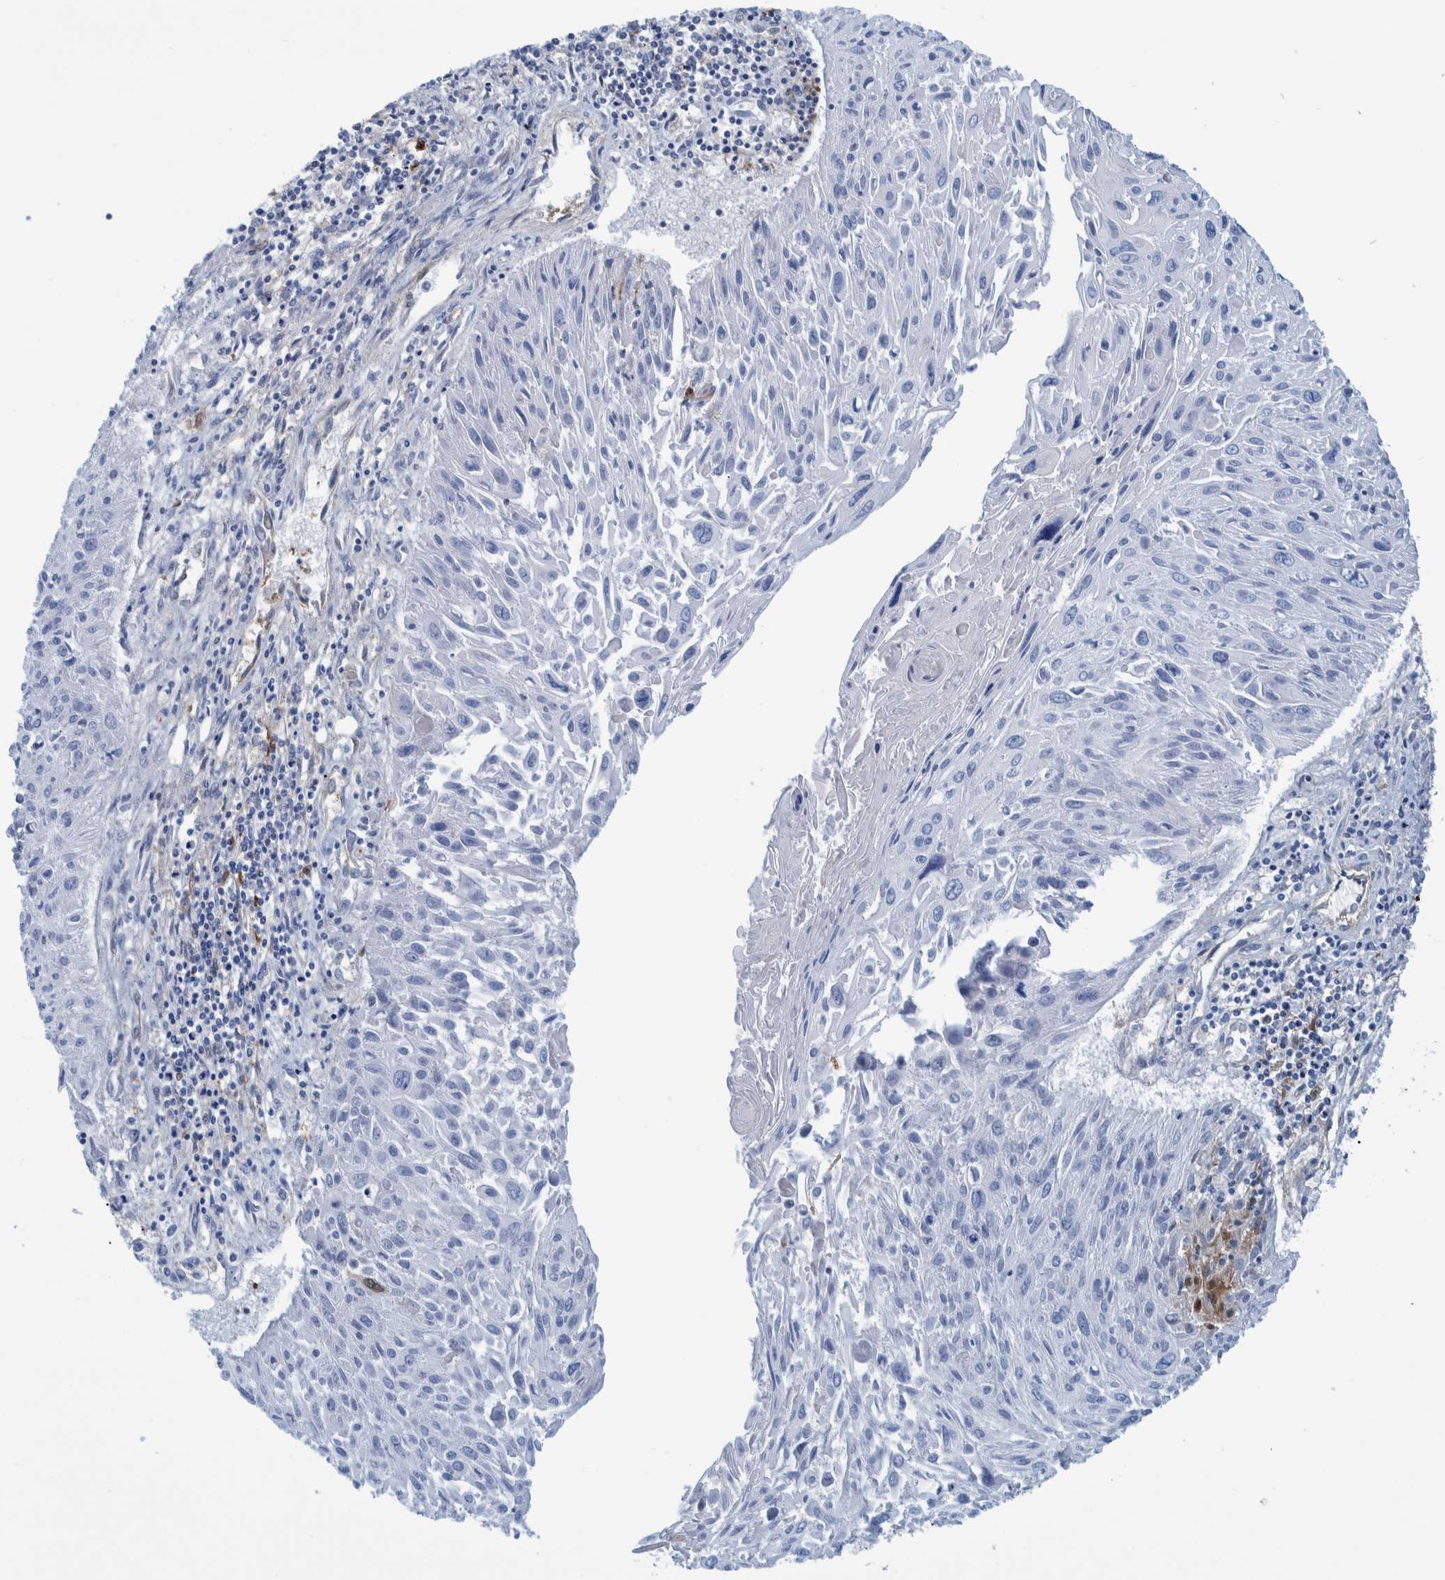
{"staining": {"intensity": "negative", "quantity": "none", "location": "none"}, "tissue": "cervical cancer", "cell_type": "Tumor cells", "image_type": "cancer", "snomed": [{"axis": "morphology", "description": "Squamous cell carcinoma, NOS"}, {"axis": "topography", "description": "Cervix"}], "caption": "An IHC image of cervical cancer is shown. There is no staining in tumor cells of cervical cancer.", "gene": "IDO1", "patient": {"sex": "female", "age": 51}}